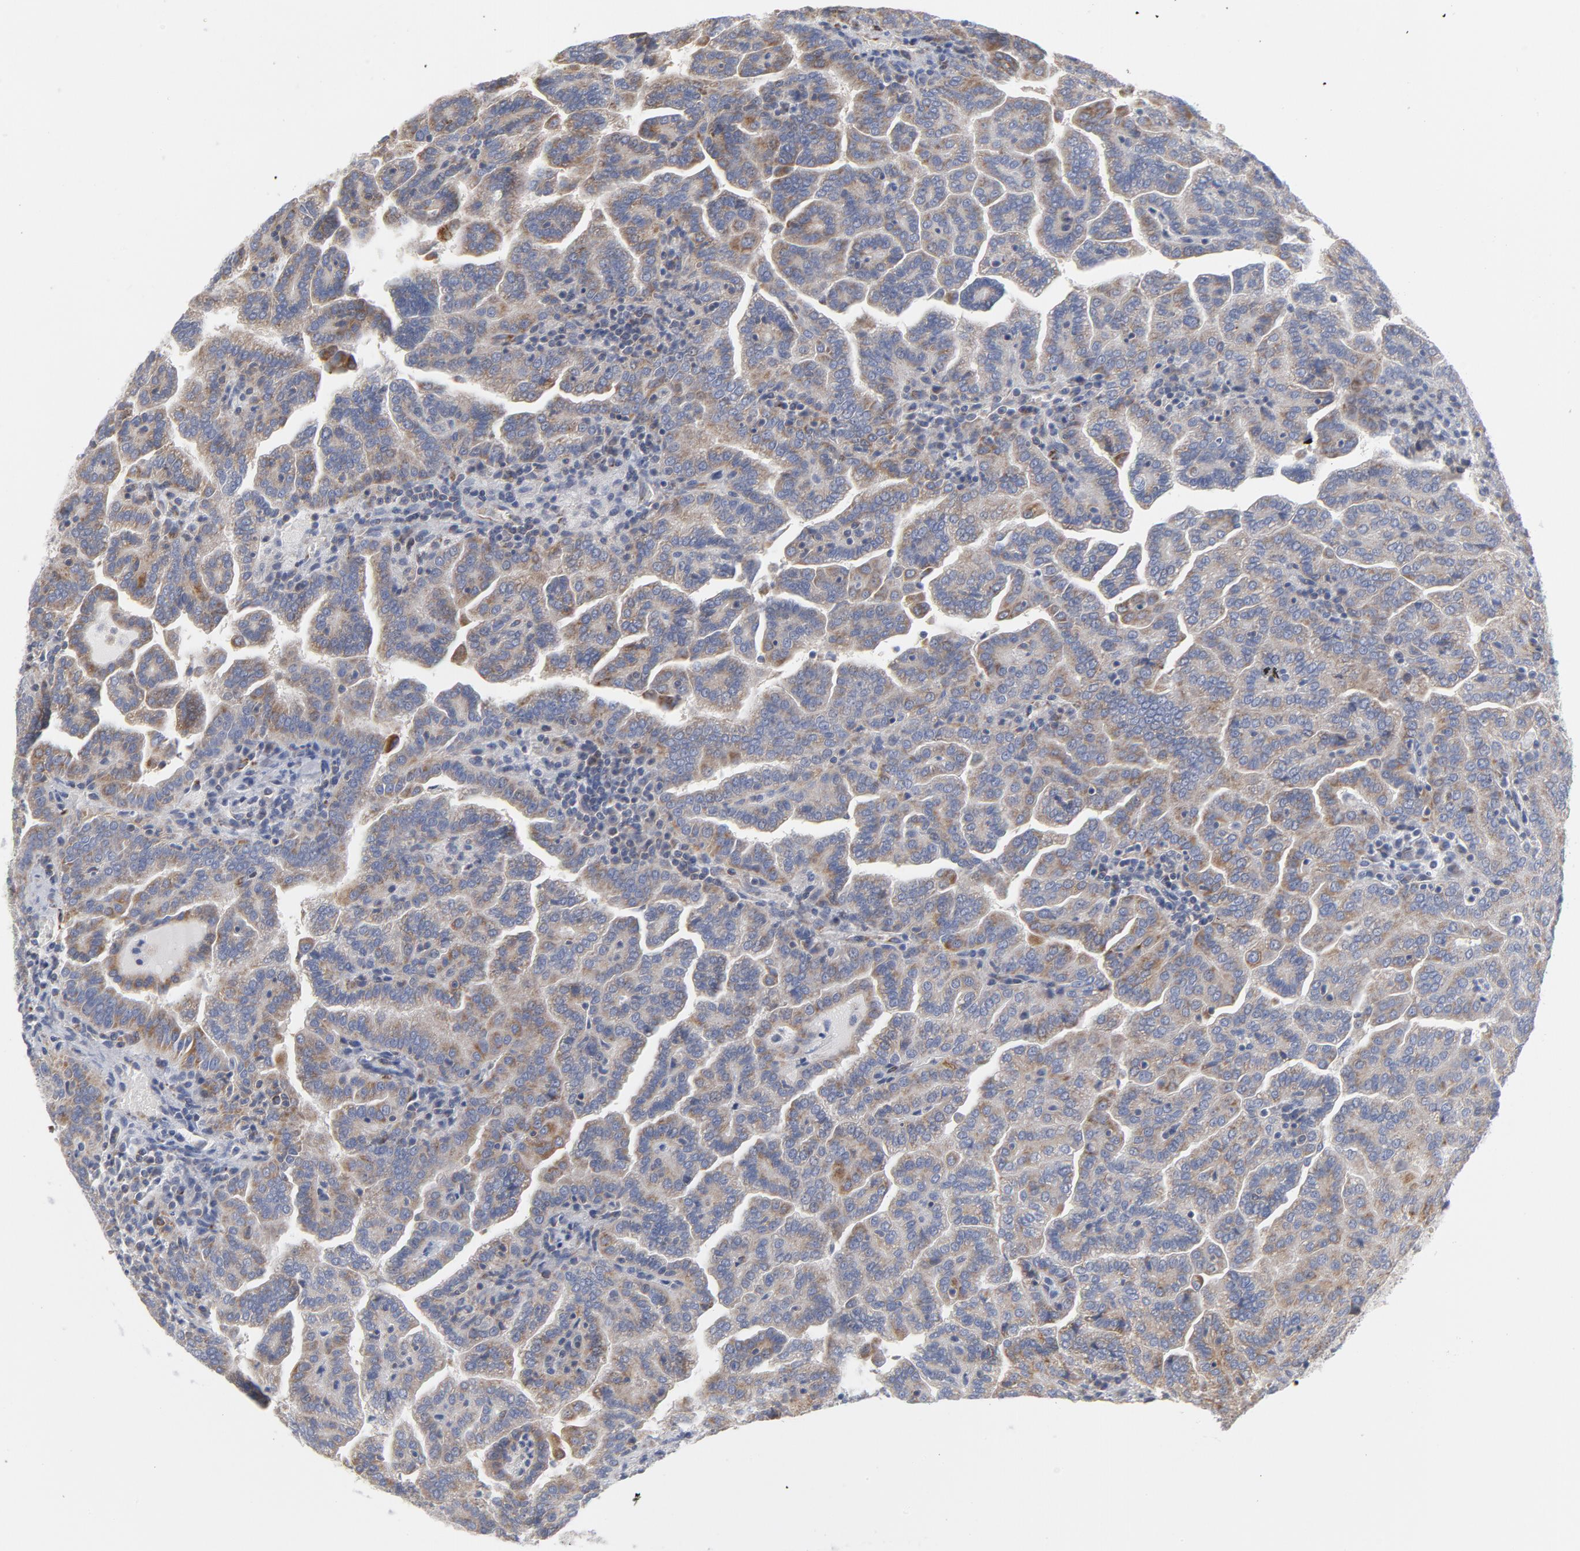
{"staining": {"intensity": "weak", "quantity": ">75%", "location": "cytoplasmic/membranous"}, "tissue": "renal cancer", "cell_type": "Tumor cells", "image_type": "cancer", "snomed": [{"axis": "morphology", "description": "Adenocarcinoma, NOS"}, {"axis": "topography", "description": "Kidney"}], "caption": "This image demonstrates renal adenocarcinoma stained with immunohistochemistry to label a protein in brown. The cytoplasmic/membranous of tumor cells show weak positivity for the protein. Nuclei are counter-stained blue.", "gene": "OXA1L", "patient": {"sex": "male", "age": 61}}